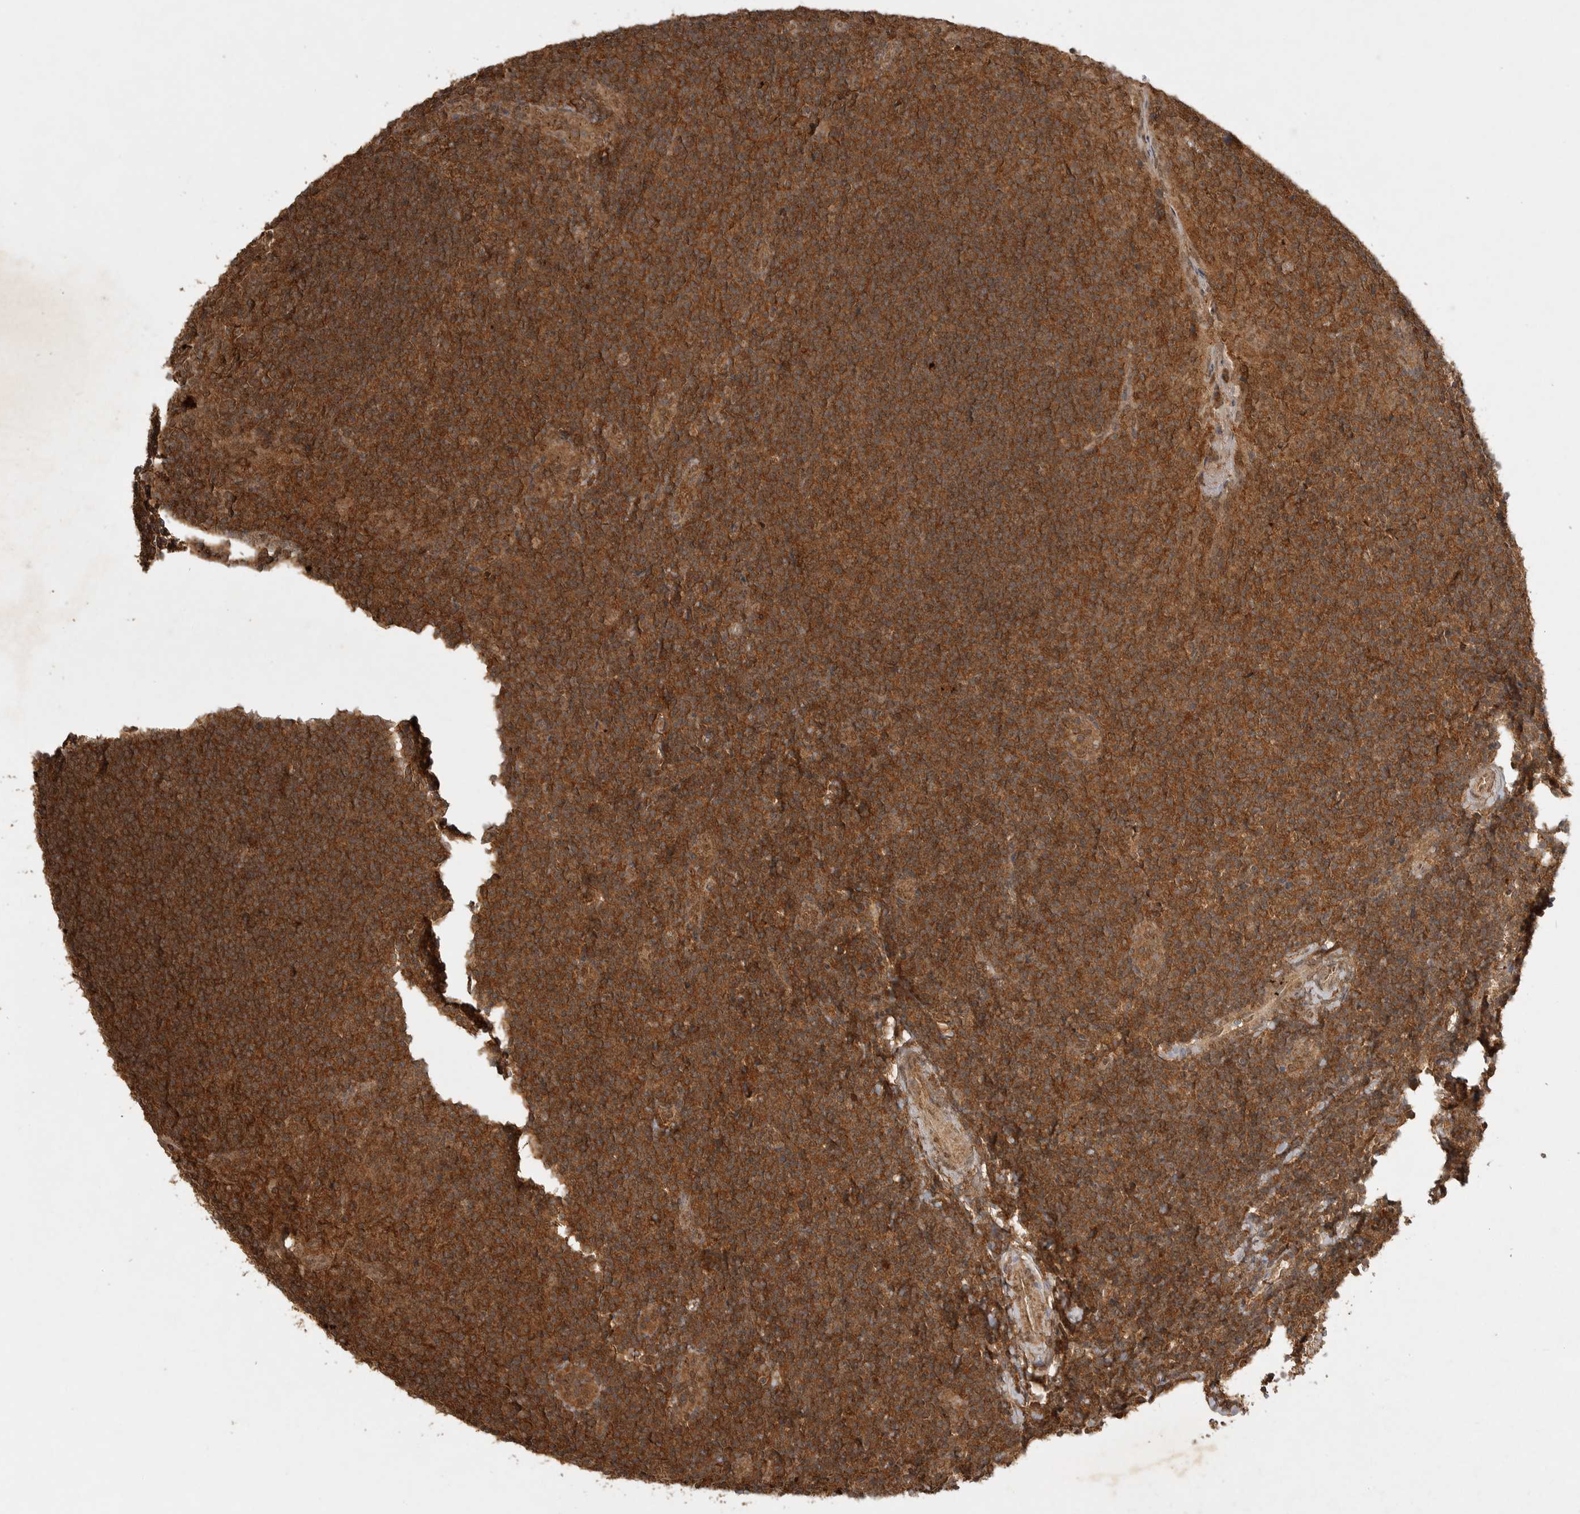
{"staining": {"intensity": "strong", "quantity": ">75%", "location": "cytoplasmic/membranous"}, "tissue": "tonsil", "cell_type": "Germinal center cells", "image_type": "normal", "snomed": [{"axis": "morphology", "description": "Normal tissue, NOS"}, {"axis": "topography", "description": "Tonsil"}], "caption": "A brown stain labels strong cytoplasmic/membranous expression of a protein in germinal center cells of normal tonsil.", "gene": "ICOSLG", "patient": {"sex": "male", "age": 27}}